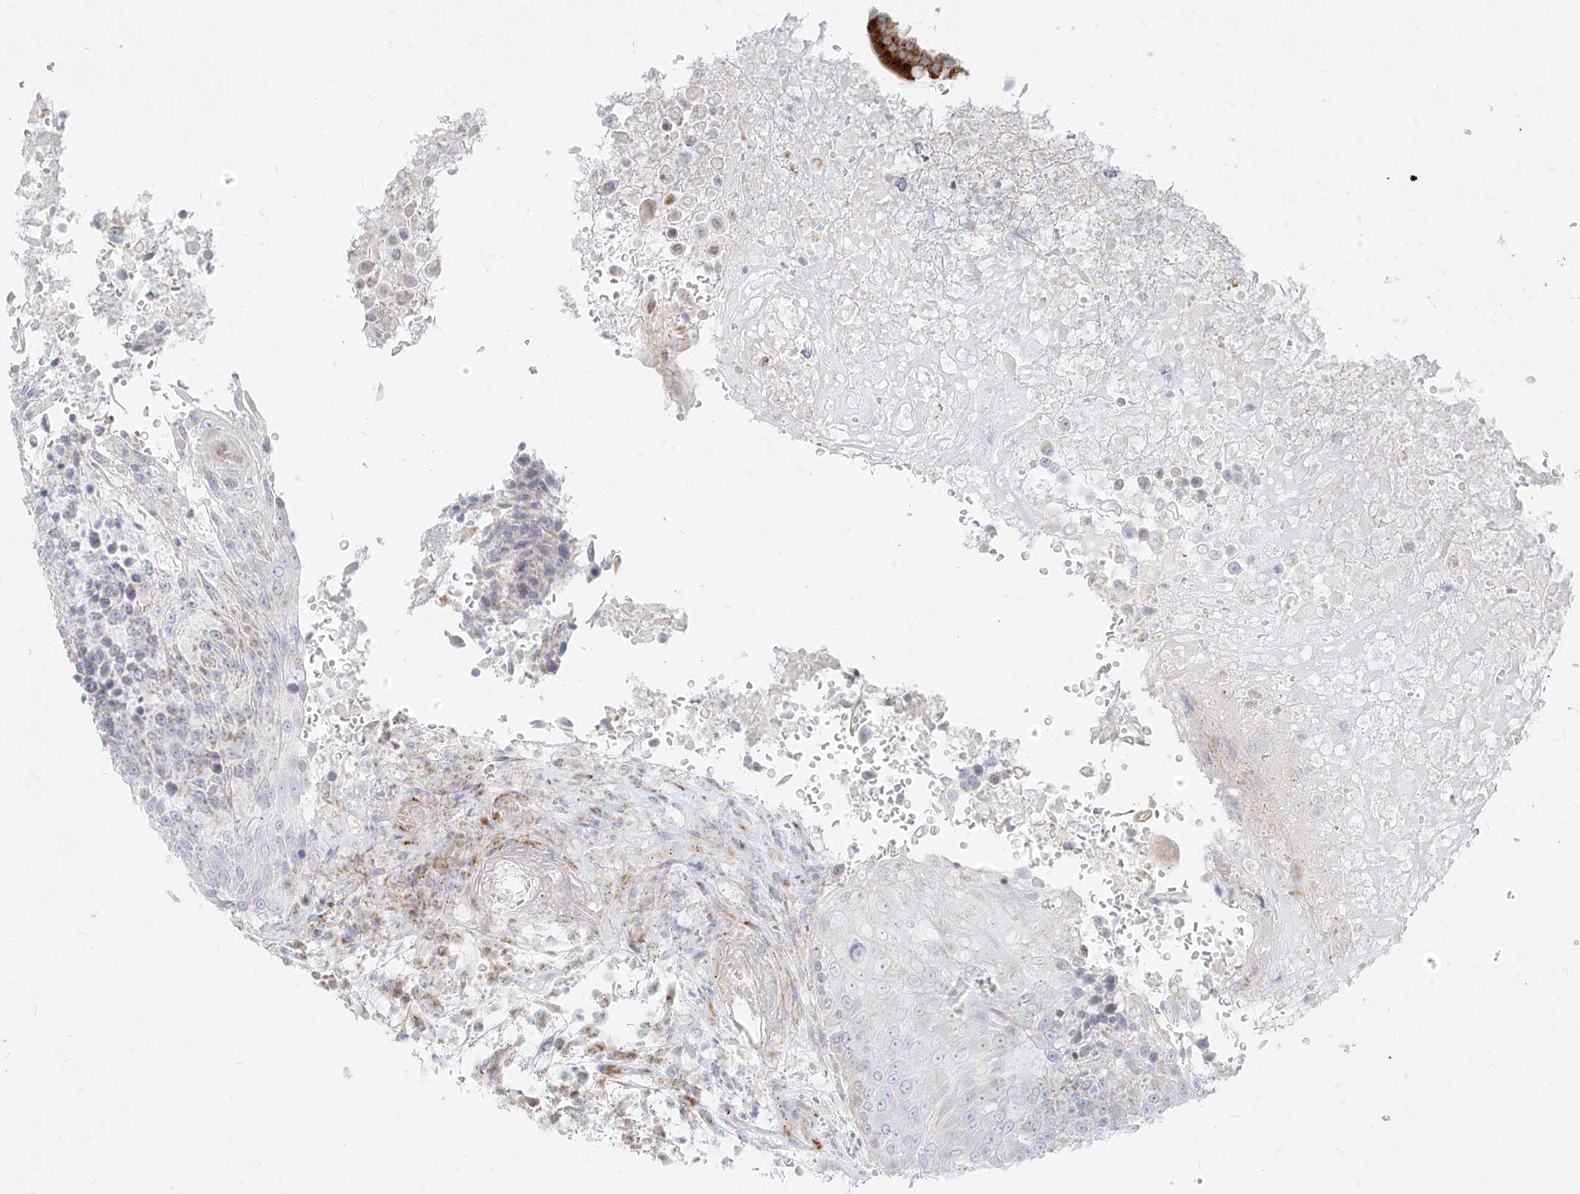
{"staining": {"intensity": "negative", "quantity": "none", "location": "none"}, "tissue": "urothelial cancer", "cell_type": "Tumor cells", "image_type": "cancer", "snomed": [{"axis": "morphology", "description": "Urothelial carcinoma, High grade"}, {"axis": "topography", "description": "Urinary bladder"}], "caption": "DAB (3,3'-diaminobenzidine) immunohistochemical staining of urothelial cancer reveals no significant staining in tumor cells.", "gene": "MTX2", "patient": {"sex": "female", "age": 63}}